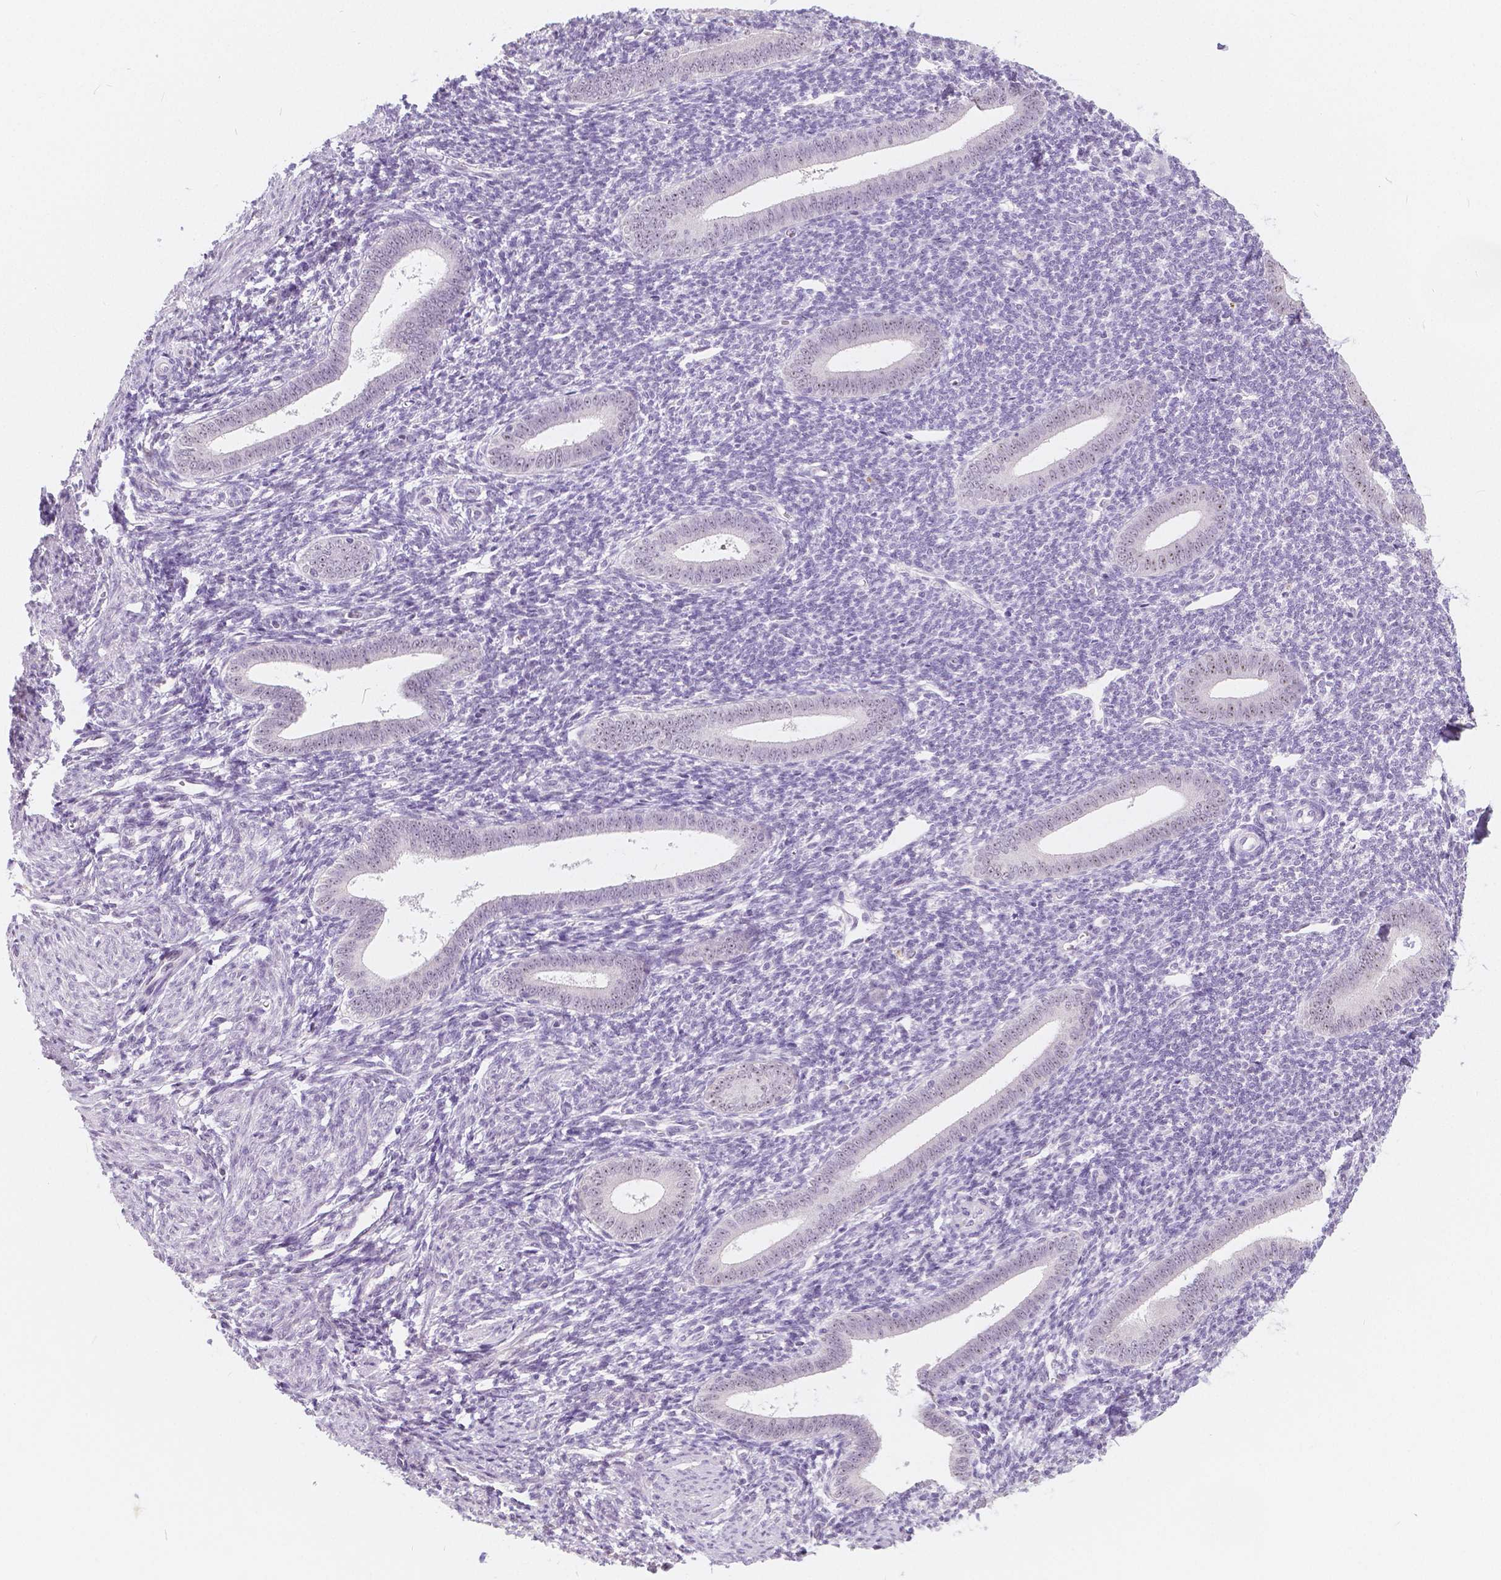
{"staining": {"intensity": "negative", "quantity": "none", "location": "none"}, "tissue": "endometrium", "cell_type": "Cells in endometrial stroma", "image_type": "normal", "snomed": [{"axis": "morphology", "description": "Normal tissue, NOS"}, {"axis": "topography", "description": "Endometrium"}], "caption": "Histopathology image shows no protein staining in cells in endometrial stroma of unremarkable endometrium.", "gene": "NOLC1", "patient": {"sex": "female", "age": 25}}